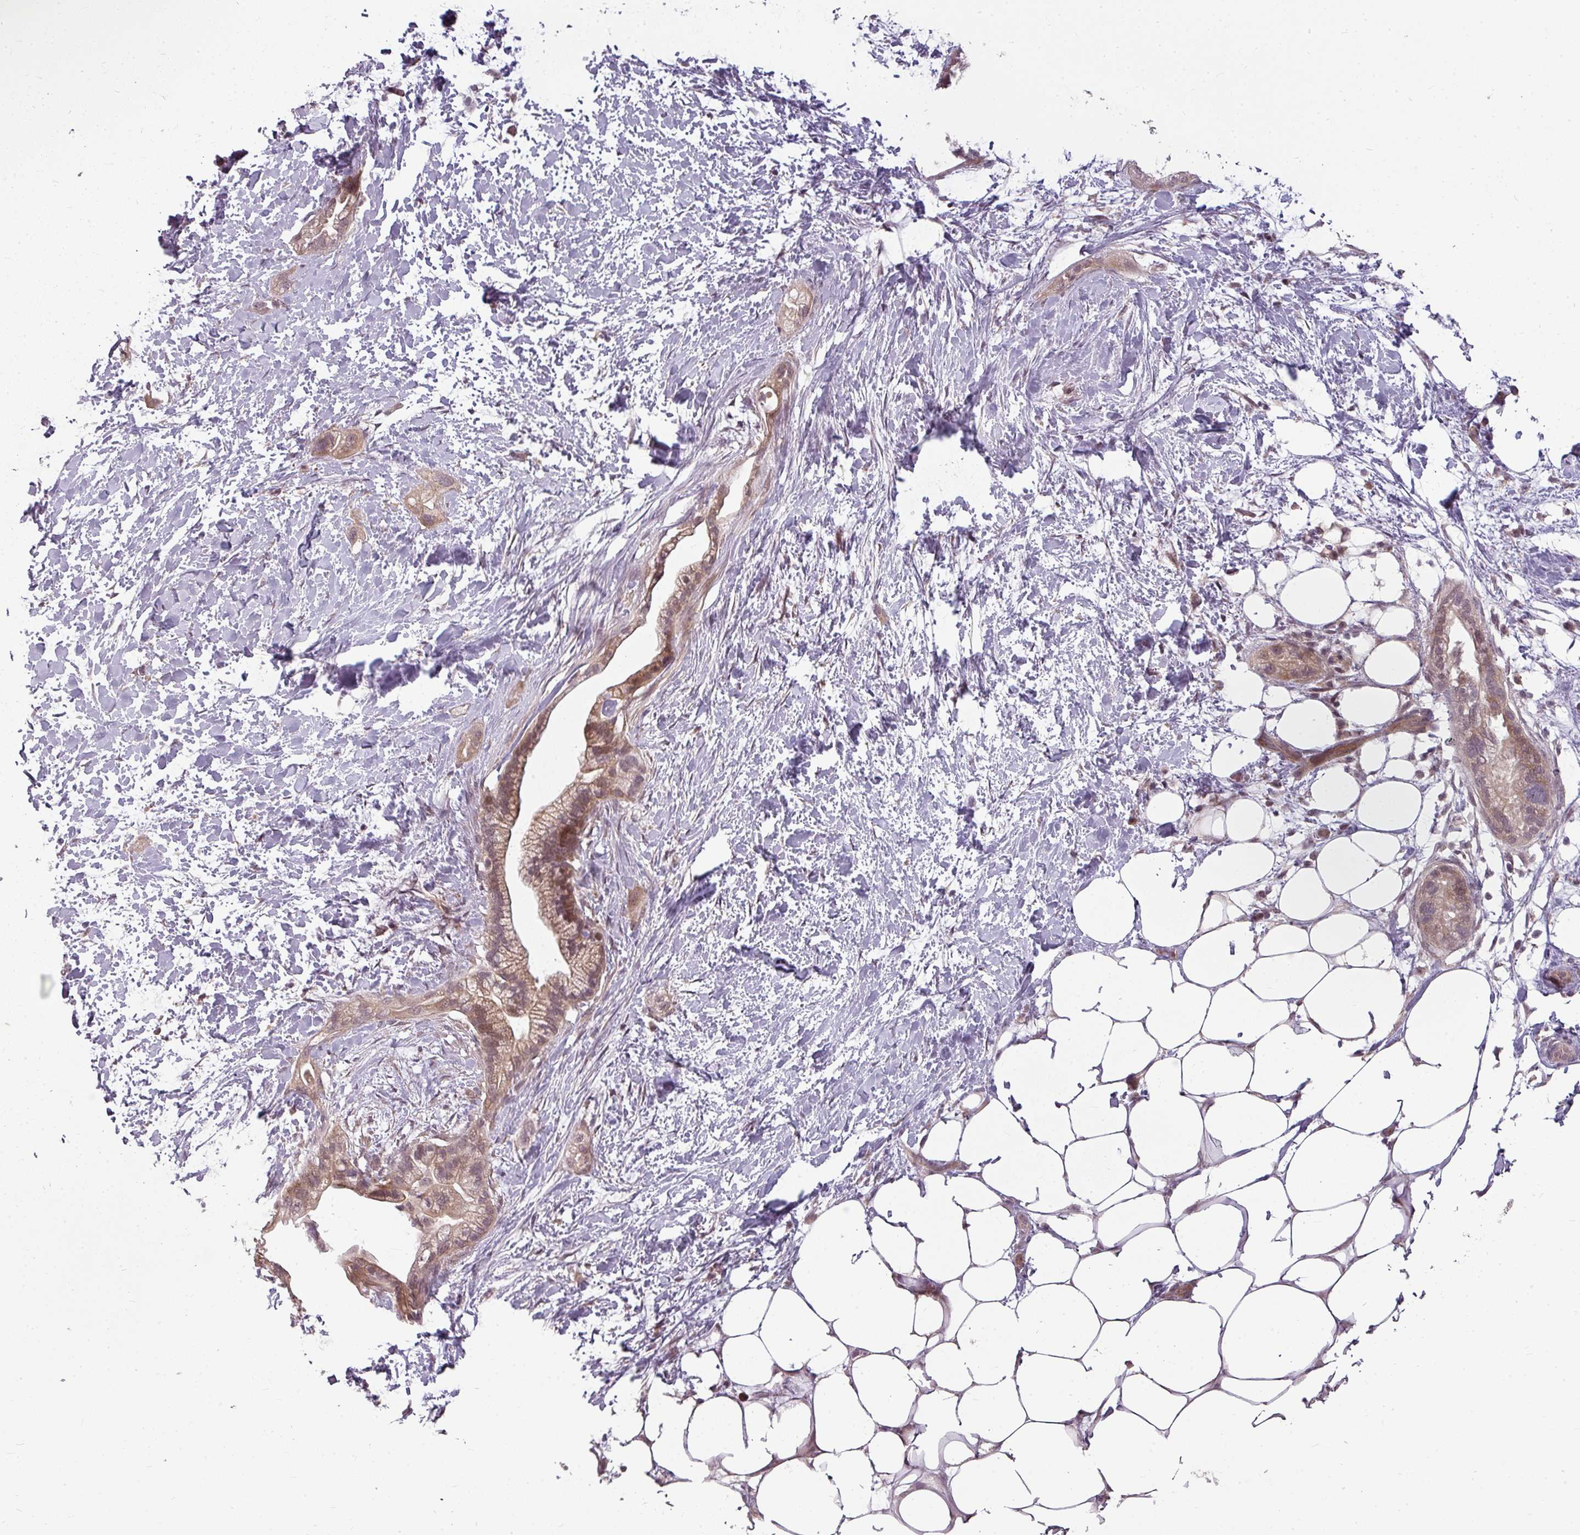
{"staining": {"intensity": "moderate", "quantity": ">75%", "location": "cytoplasmic/membranous"}, "tissue": "pancreatic cancer", "cell_type": "Tumor cells", "image_type": "cancer", "snomed": [{"axis": "morphology", "description": "Adenocarcinoma, NOS"}, {"axis": "topography", "description": "Pancreas"}], "caption": "DAB immunohistochemical staining of adenocarcinoma (pancreatic) exhibits moderate cytoplasmic/membranous protein positivity in about >75% of tumor cells.", "gene": "CLIC1", "patient": {"sex": "male", "age": 44}}